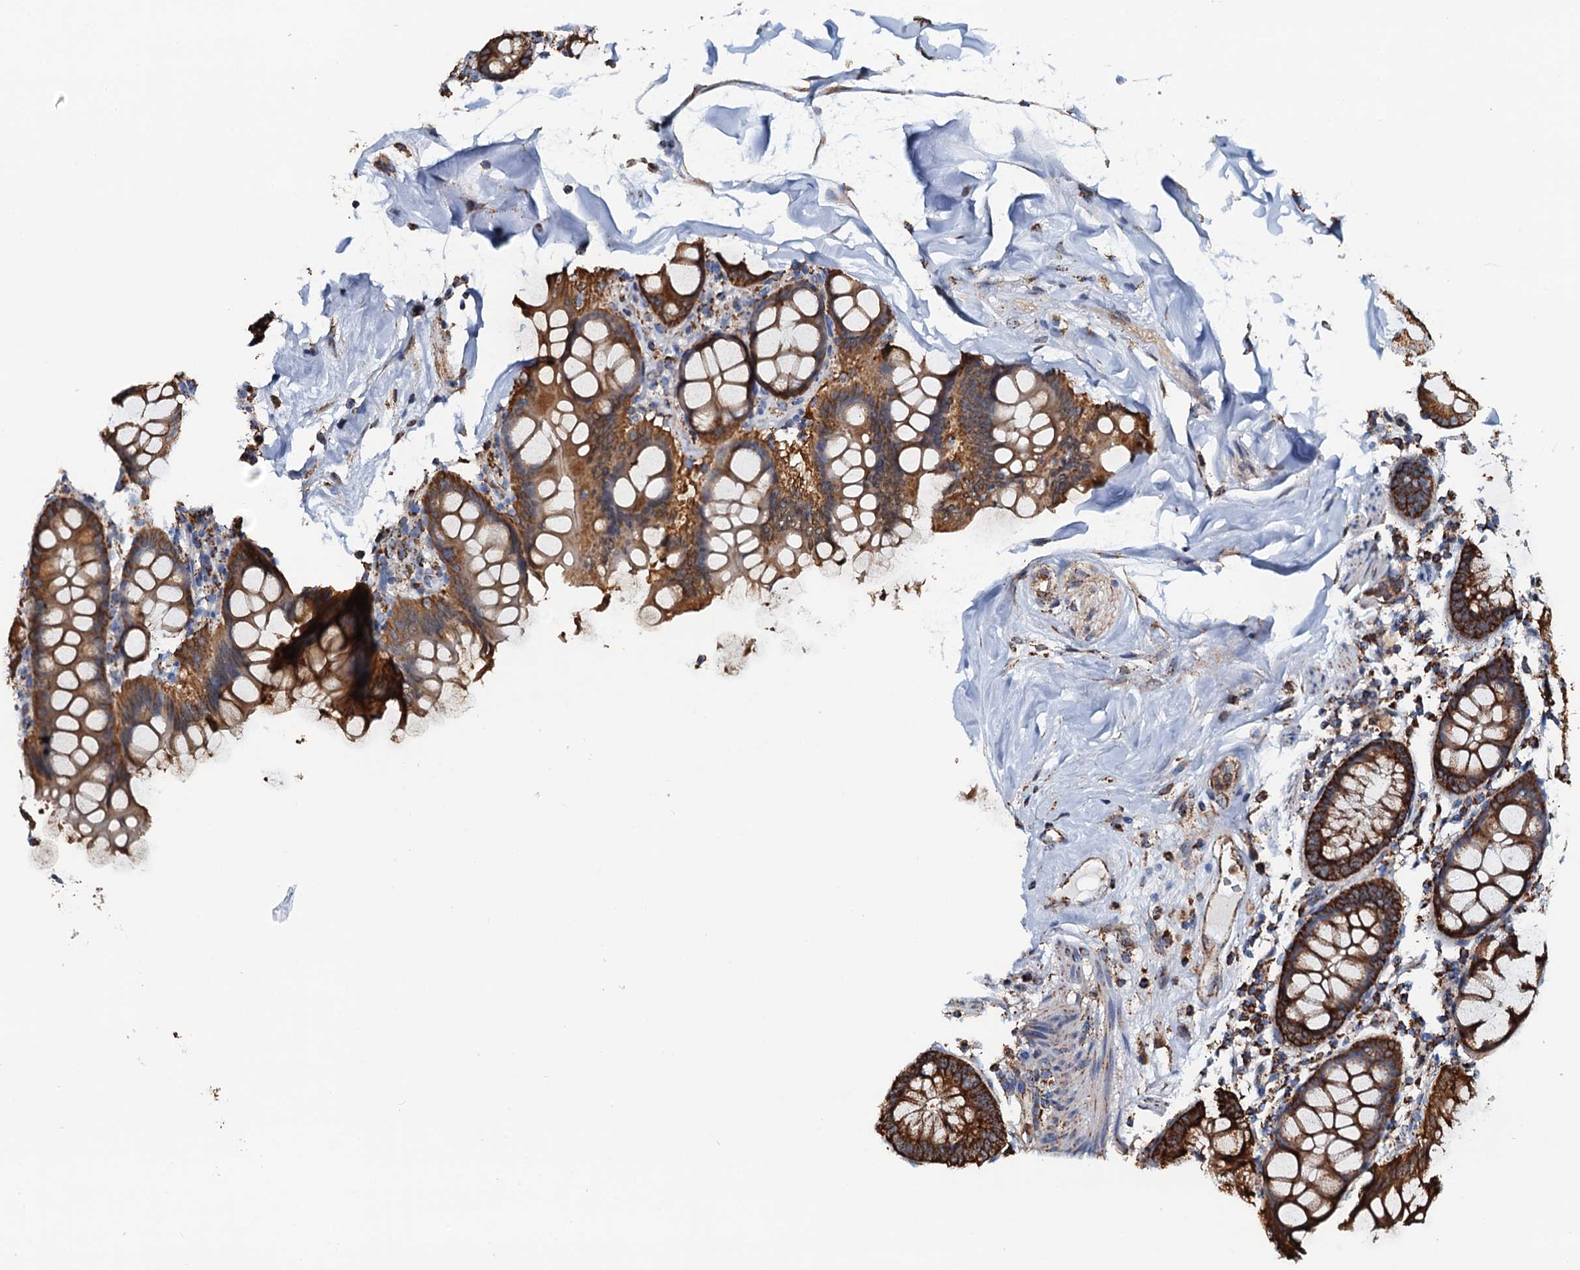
{"staining": {"intensity": "moderate", "quantity": ">75%", "location": "cytoplasmic/membranous"}, "tissue": "colon", "cell_type": "Endothelial cells", "image_type": "normal", "snomed": [{"axis": "morphology", "description": "Normal tissue, NOS"}, {"axis": "topography", "description": "Colon"}], "caption": "Normal colon demonstrates moderate cytoplasmic/membranous positivity in about >75% of endothelial cells The staining was performed using DAB to visualize the protein expression in brown, while the nuclei were stained in blue with hematoxylin (Magnification: 20x)..", "gene": "AAGAB", "patient": {"sex": "female", "age": 79}}